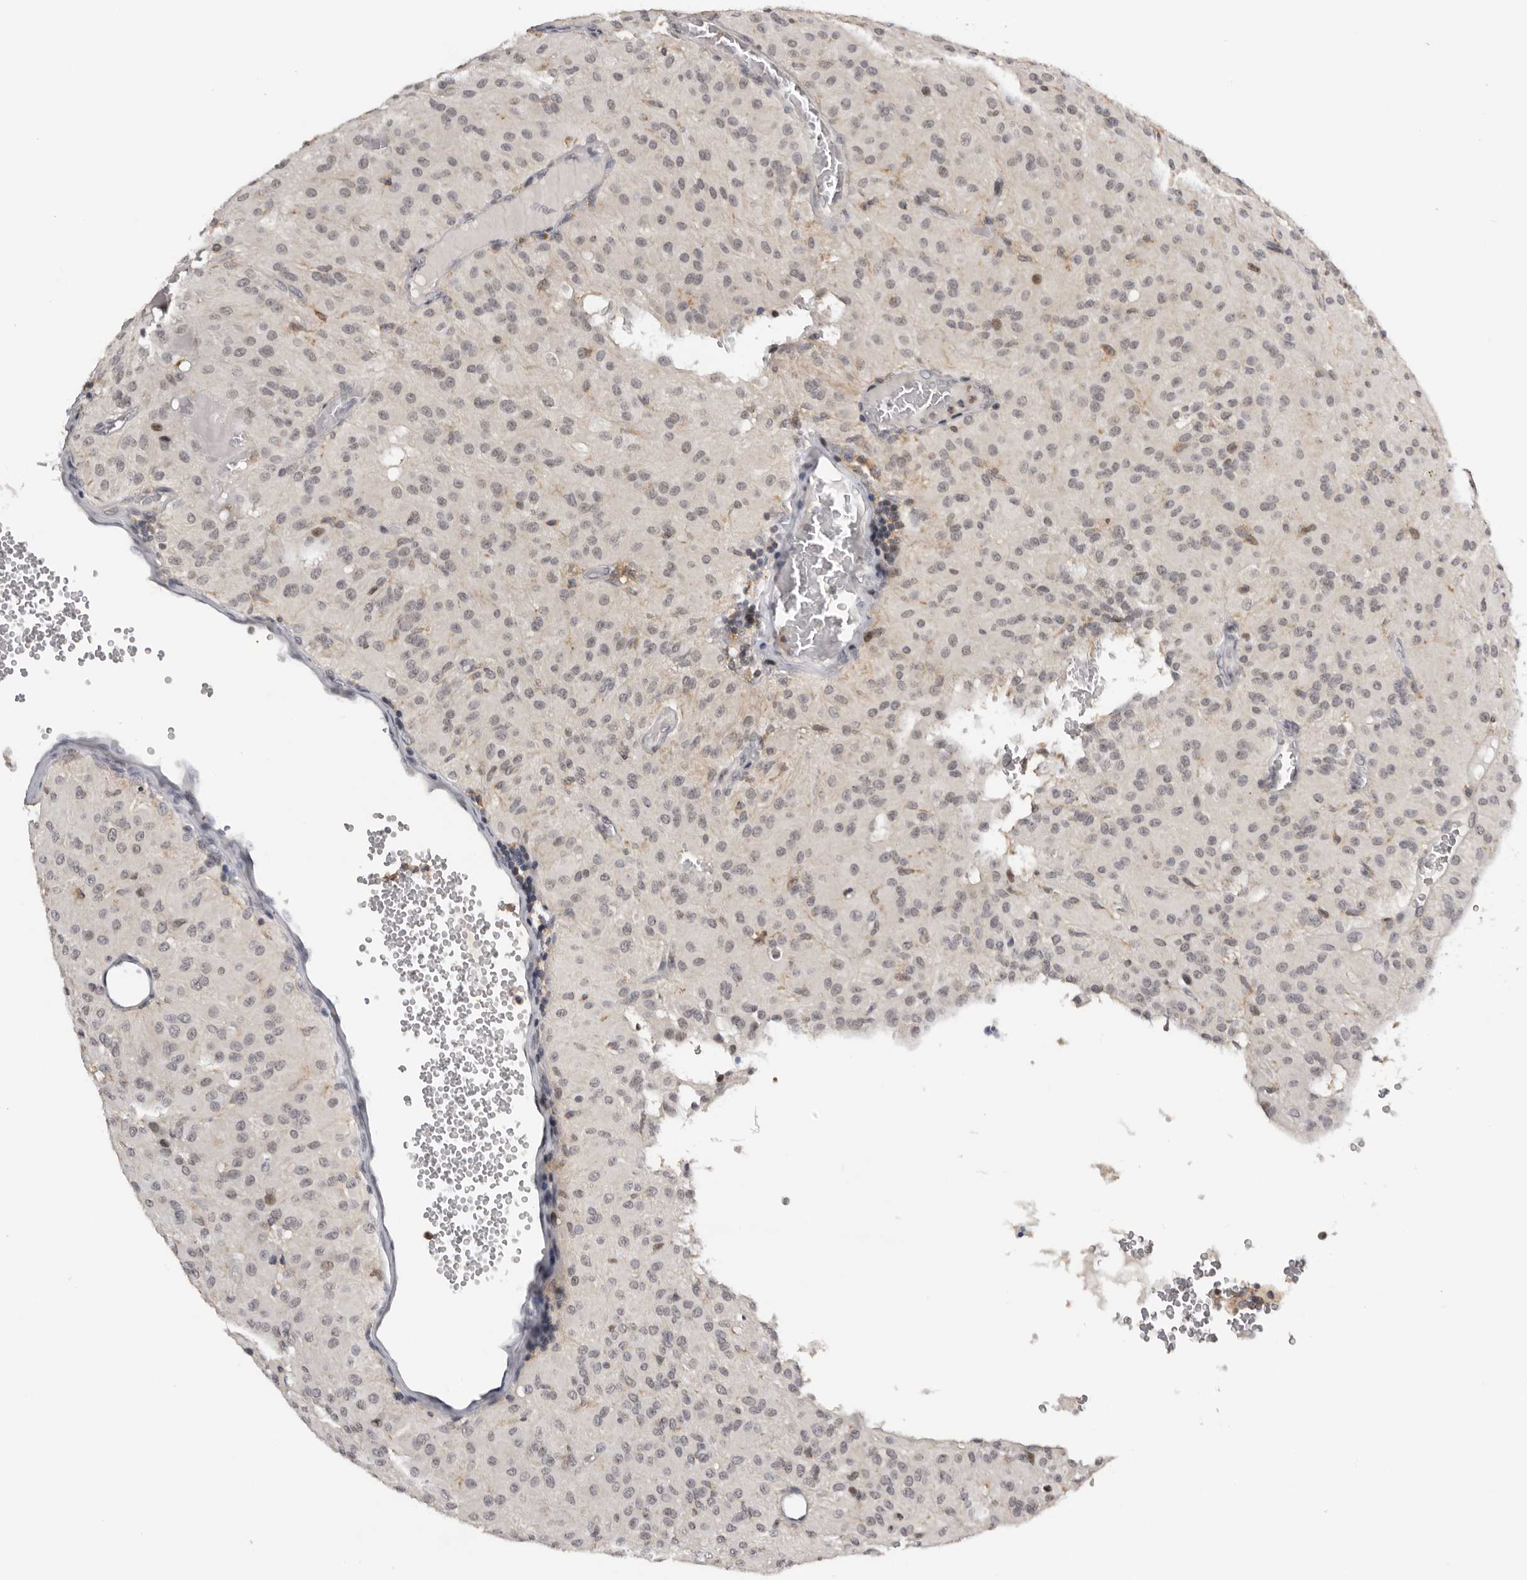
{"staining": {"intensity": "negative", "quantity": "none", "location": "none"}, "tissue": "glioma", "cell_type": "Tumor cells", "image_type": "cancer", "snomed": [{"axis": "morphology", "description": "Glioma, malignant, High grade"}, {"axis": "topography", "description": "Brain"}], "caption": "High power microscopy image of an IHC photomicrograph of malignant glioma (high-grade), revealing no significant staining in tumor cells.", "gene": "KIF2B", "patient": {"sex": "female", "age": 59}}